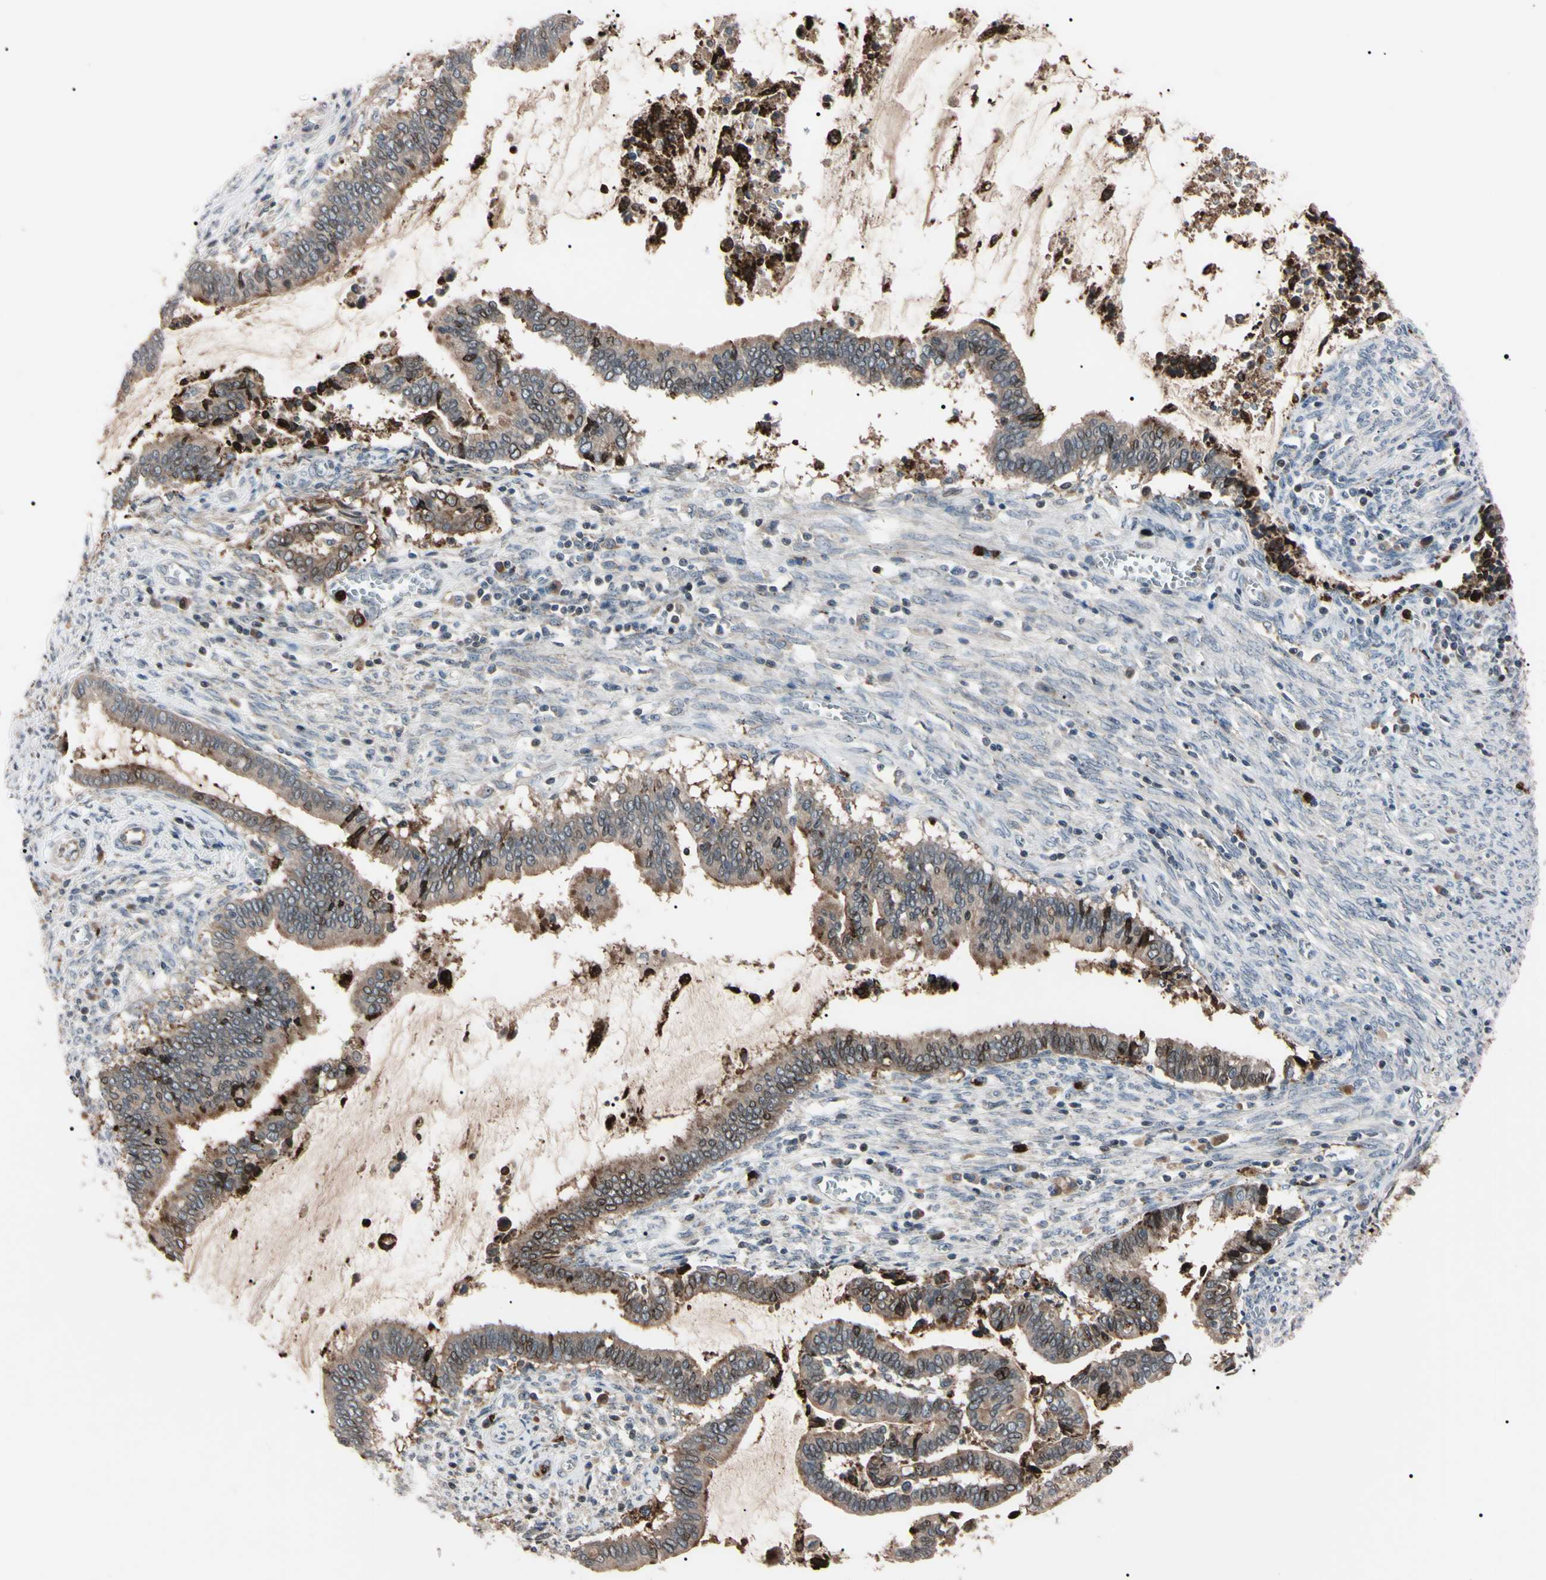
{"staining": {"intensity": "strong", "quantity": "<25%", "location": "cytoplasmic/membranous,nuclear"}, "tissue": "cervical cancer", "cell_type": "Tumor cells", "image_type": "cancer", "snomed": [{"axis": "morphology", "description": "Adenocarcinoma, NOS"}, {"axis": "topography", "description": "Cervix"}], "caption": "Immunohistochemical staining of human cervical cancer (adenocarcinoma) demonstrates strong cytoplasmic/membranous and nuclear protein positivity in about <25% of tumor cells.", "gene": "TRAF5", "patient": {"sex": "female", "age": 44}}